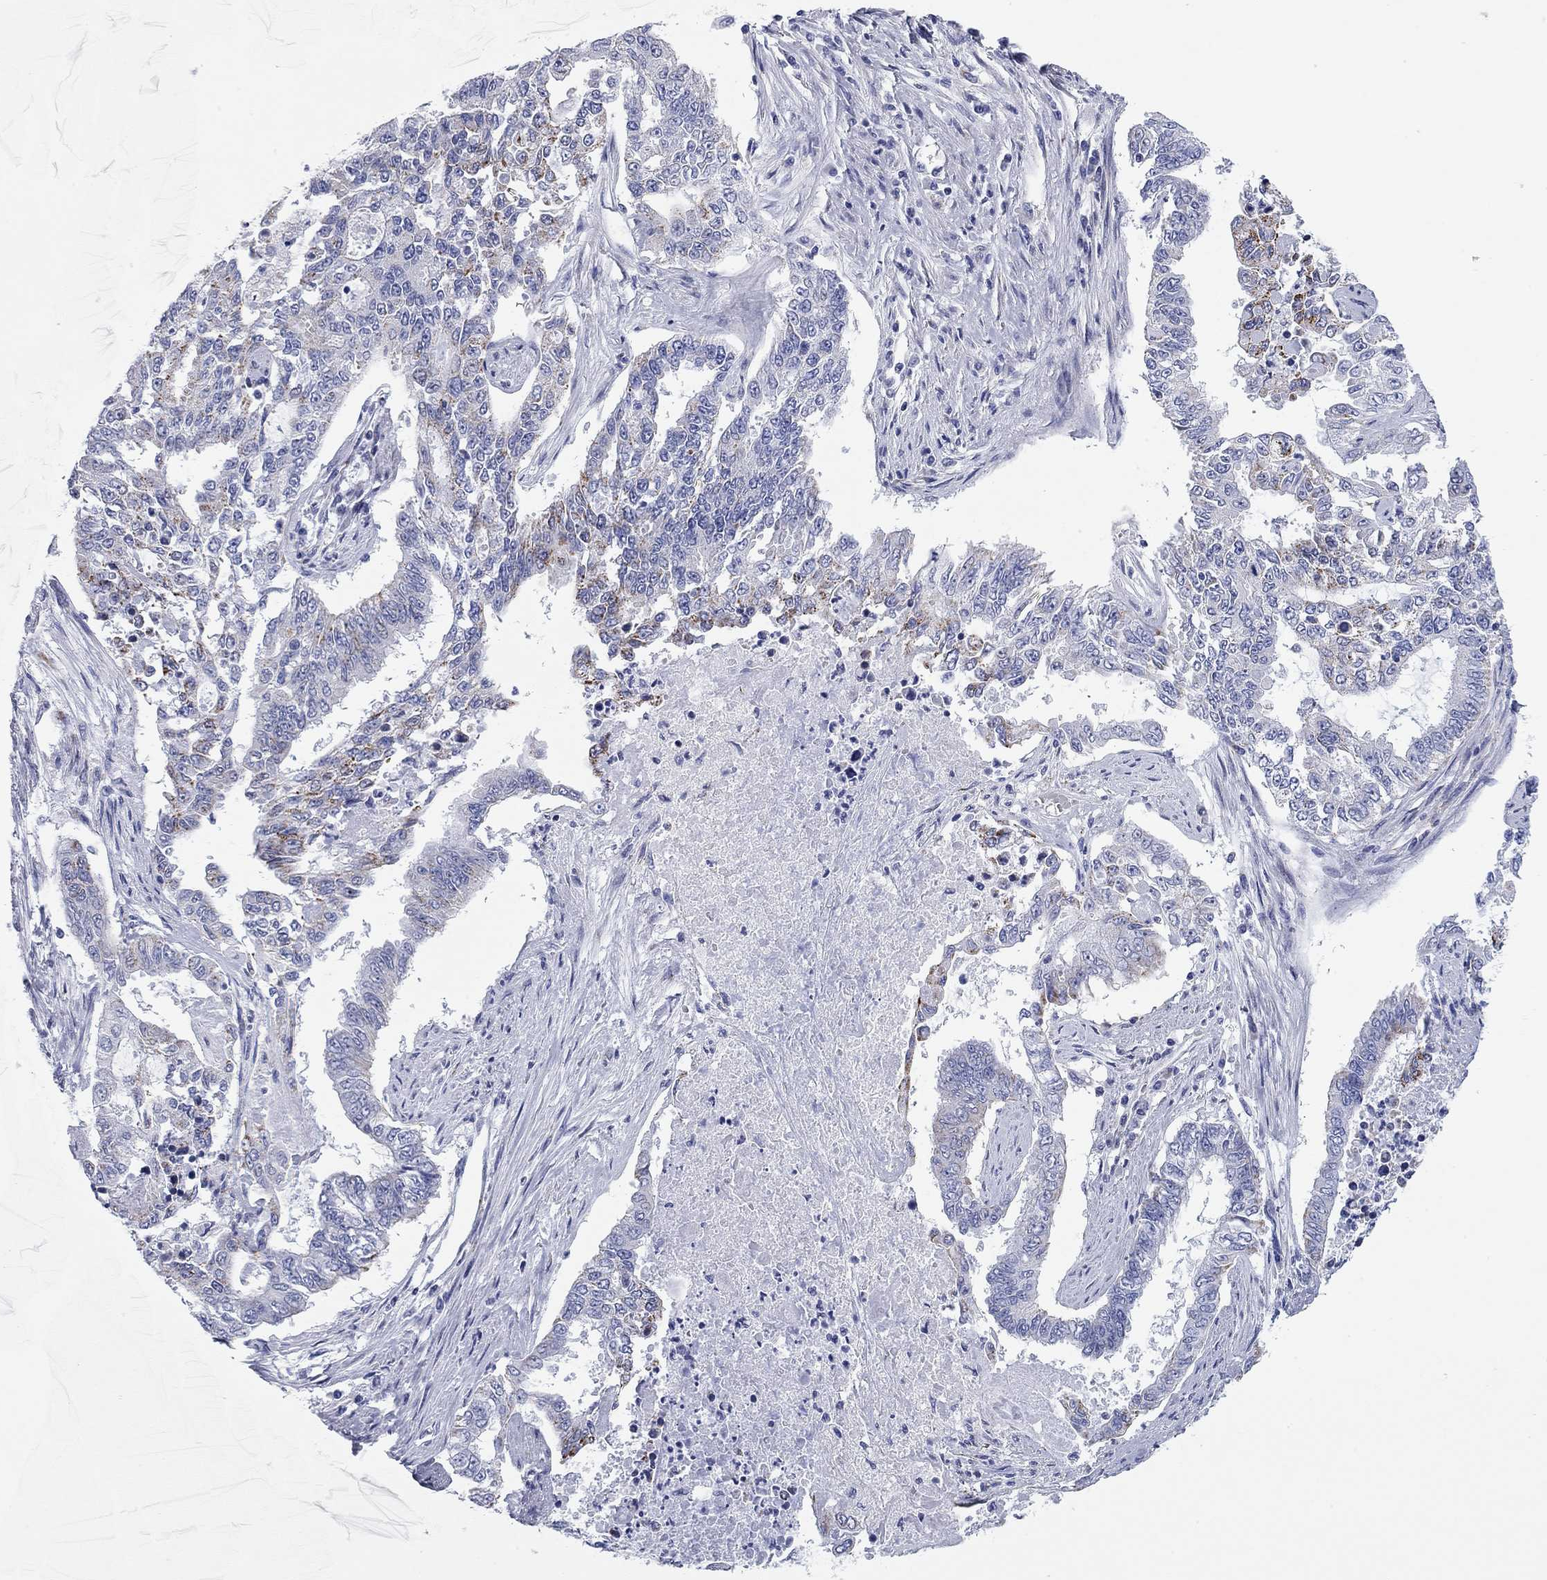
{"staining": {"intensity": "moderate", "quantity": "<25%", "location": "cytoplasmic/membranous"}, "tissue": "endometrial cancer", "cell_type": "Tumor cells", "image_type": "cancer", "snomed": [{"axis": "morphology", "description": "Adenocarcinoma, NOS"}, {"axis": "topography", "description": "Uterus"}], "caption": "Moderate cytoplasmic/membranous staining is identified in about <25% of tumor cells in adenocarcinoma (endometrial). (IHC, brightfield microscopy, high magnification).", "gene": "CHI3L2", "patient": {"sex": "female", "age": 59}}